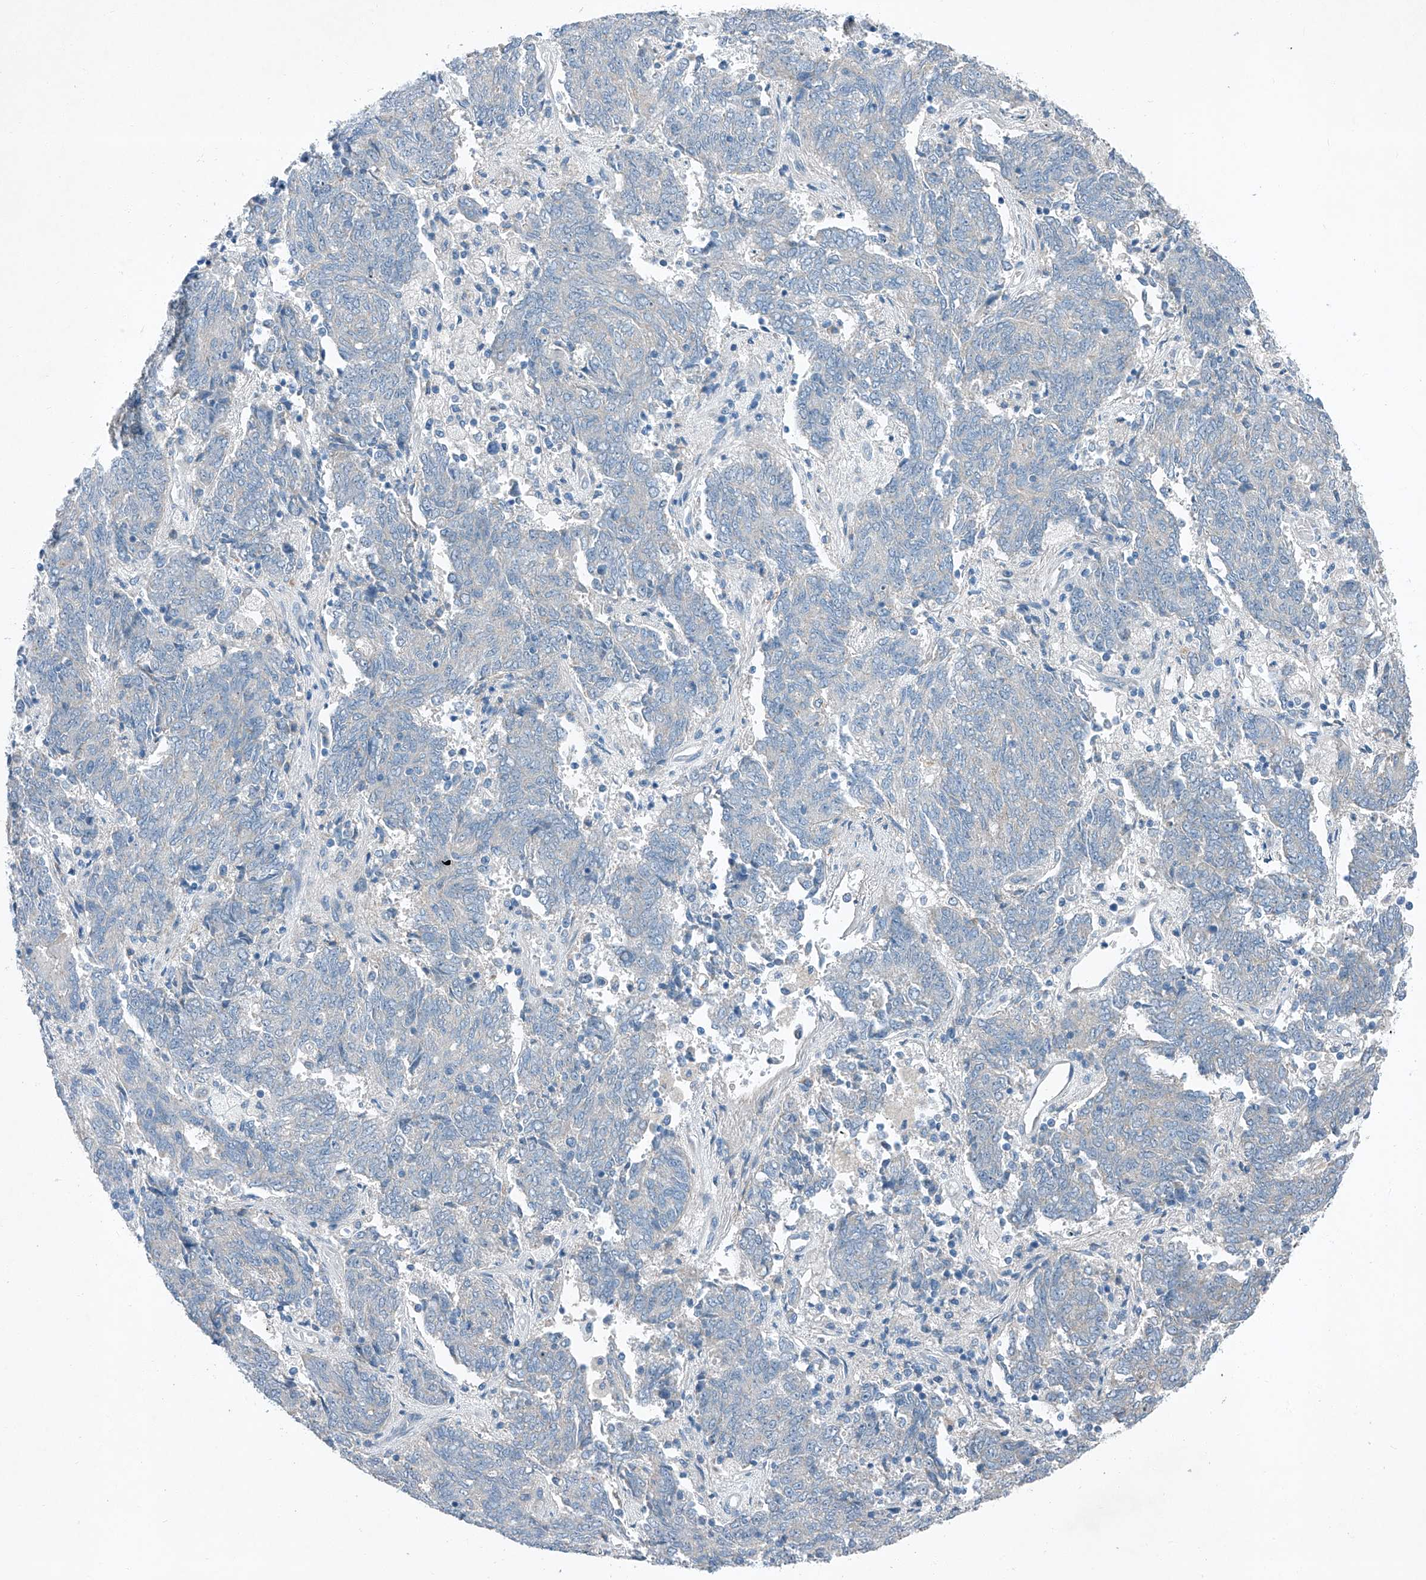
{"staining": {"intensity": "negative", "quantity": "none", "location": "none"}, "tissue": "endometrial cancer", "cell_type": "Tumor cells", "image_type": "cancer", "snomed": [{"axis": "morphology", "description": "Adenocarcinoma, NOS"}, {"axis": "topography", "description": "Endometrium"}], "caption": "This is a micrograph of immunohistochemistry staining of adenocarcinoma (endometrial), which shows no staining in tumor cells.", "gene": "MDGA1", "patient": {"sex": "female", "age": 80}}